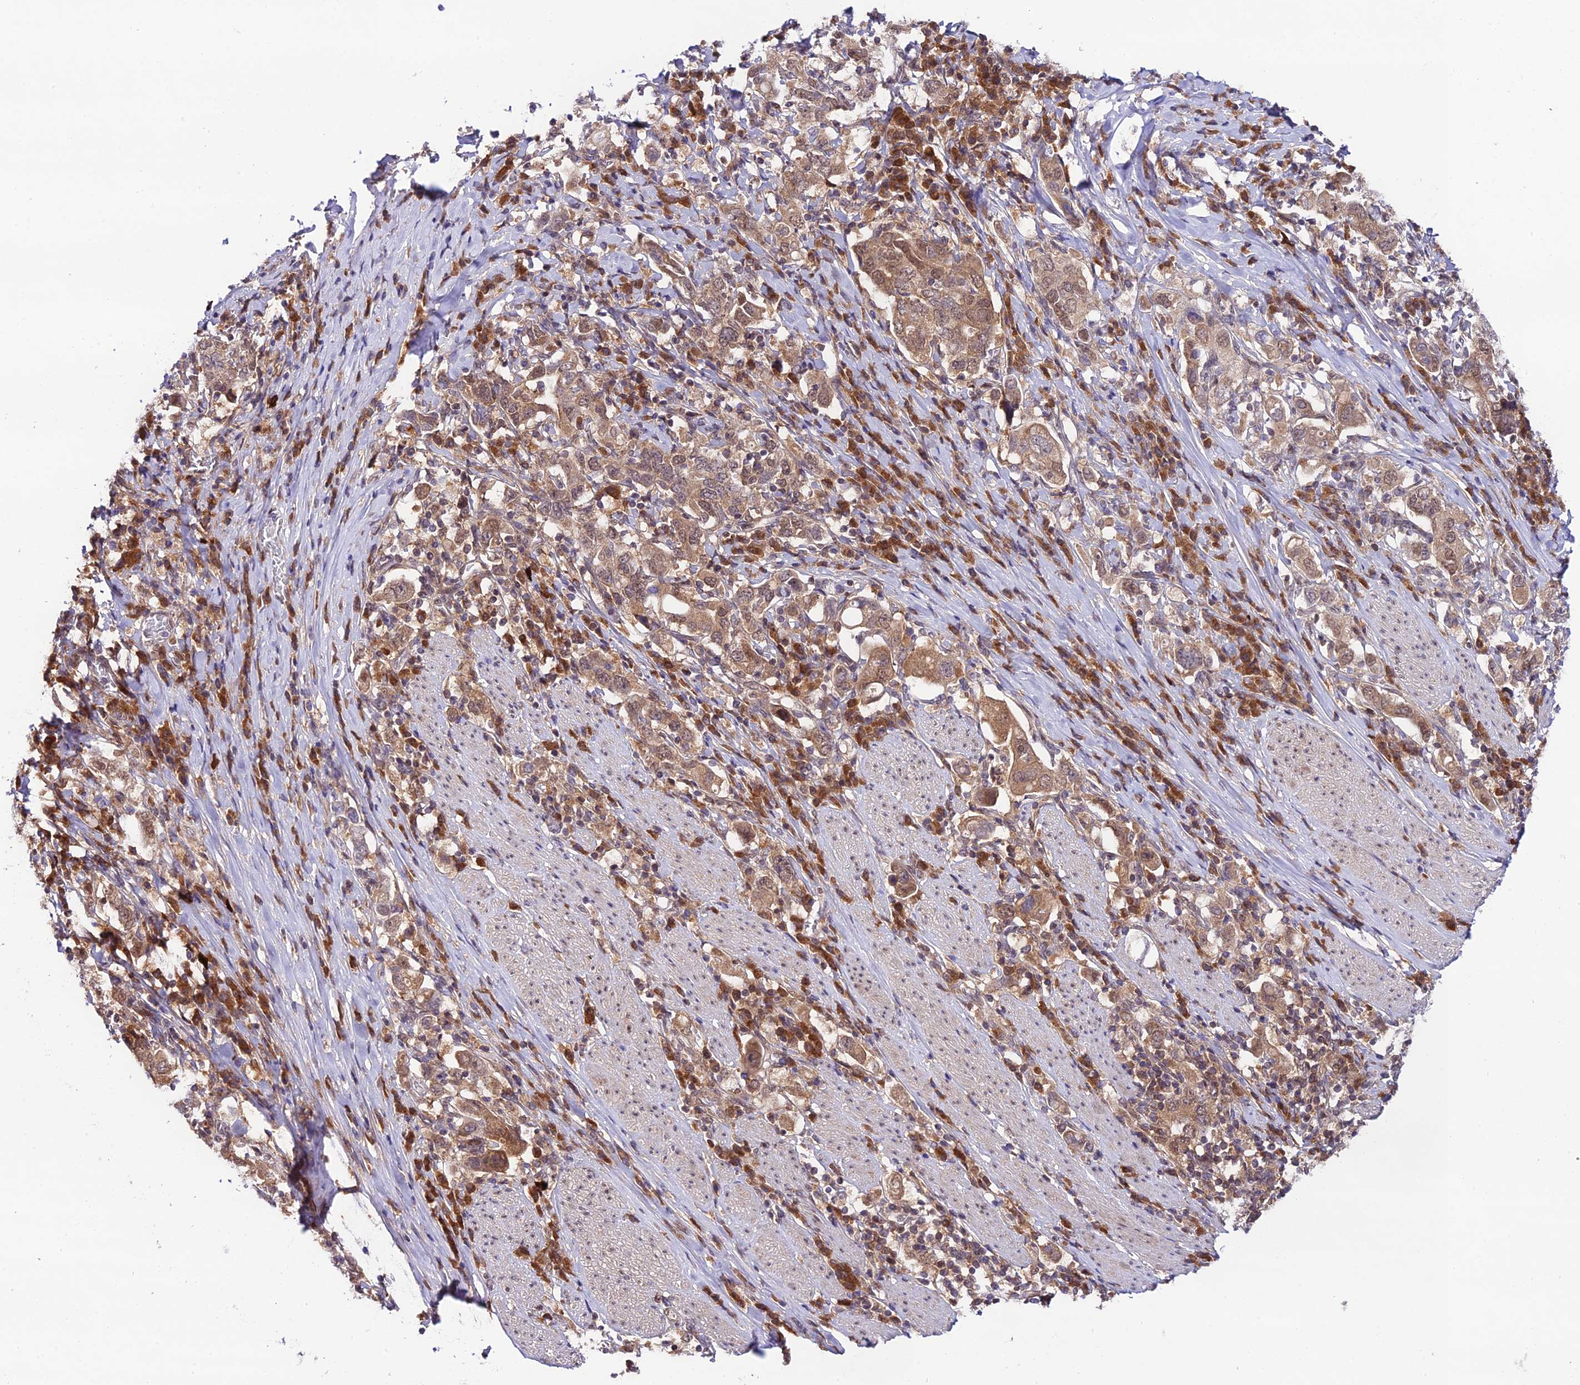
{"staining": {"intensity": "moderate", "quantity": ">75%", "location": "cytoplasmic/membranous"}, "tissue": "stomach cancer", "cell_type": "Tumor cells", "image_type": "cancer", "snomed": [{"axis": "morphology", "description": "Adenocarcinoma, NOS"}, {"axis": "topography", "description": "Stomach, upper"}, {"axis": "topography", "description": "Stomach"}], "caption": "Protein analysis of stomach cancer (adenocarcinoma) tissue displays moderate cytoplasmic/membranous positivity in about >75% of tumor cells. Nuclei are stained in blue.", "gene": "TRIM40", "patient": {"sex": "male", "age": 62}}